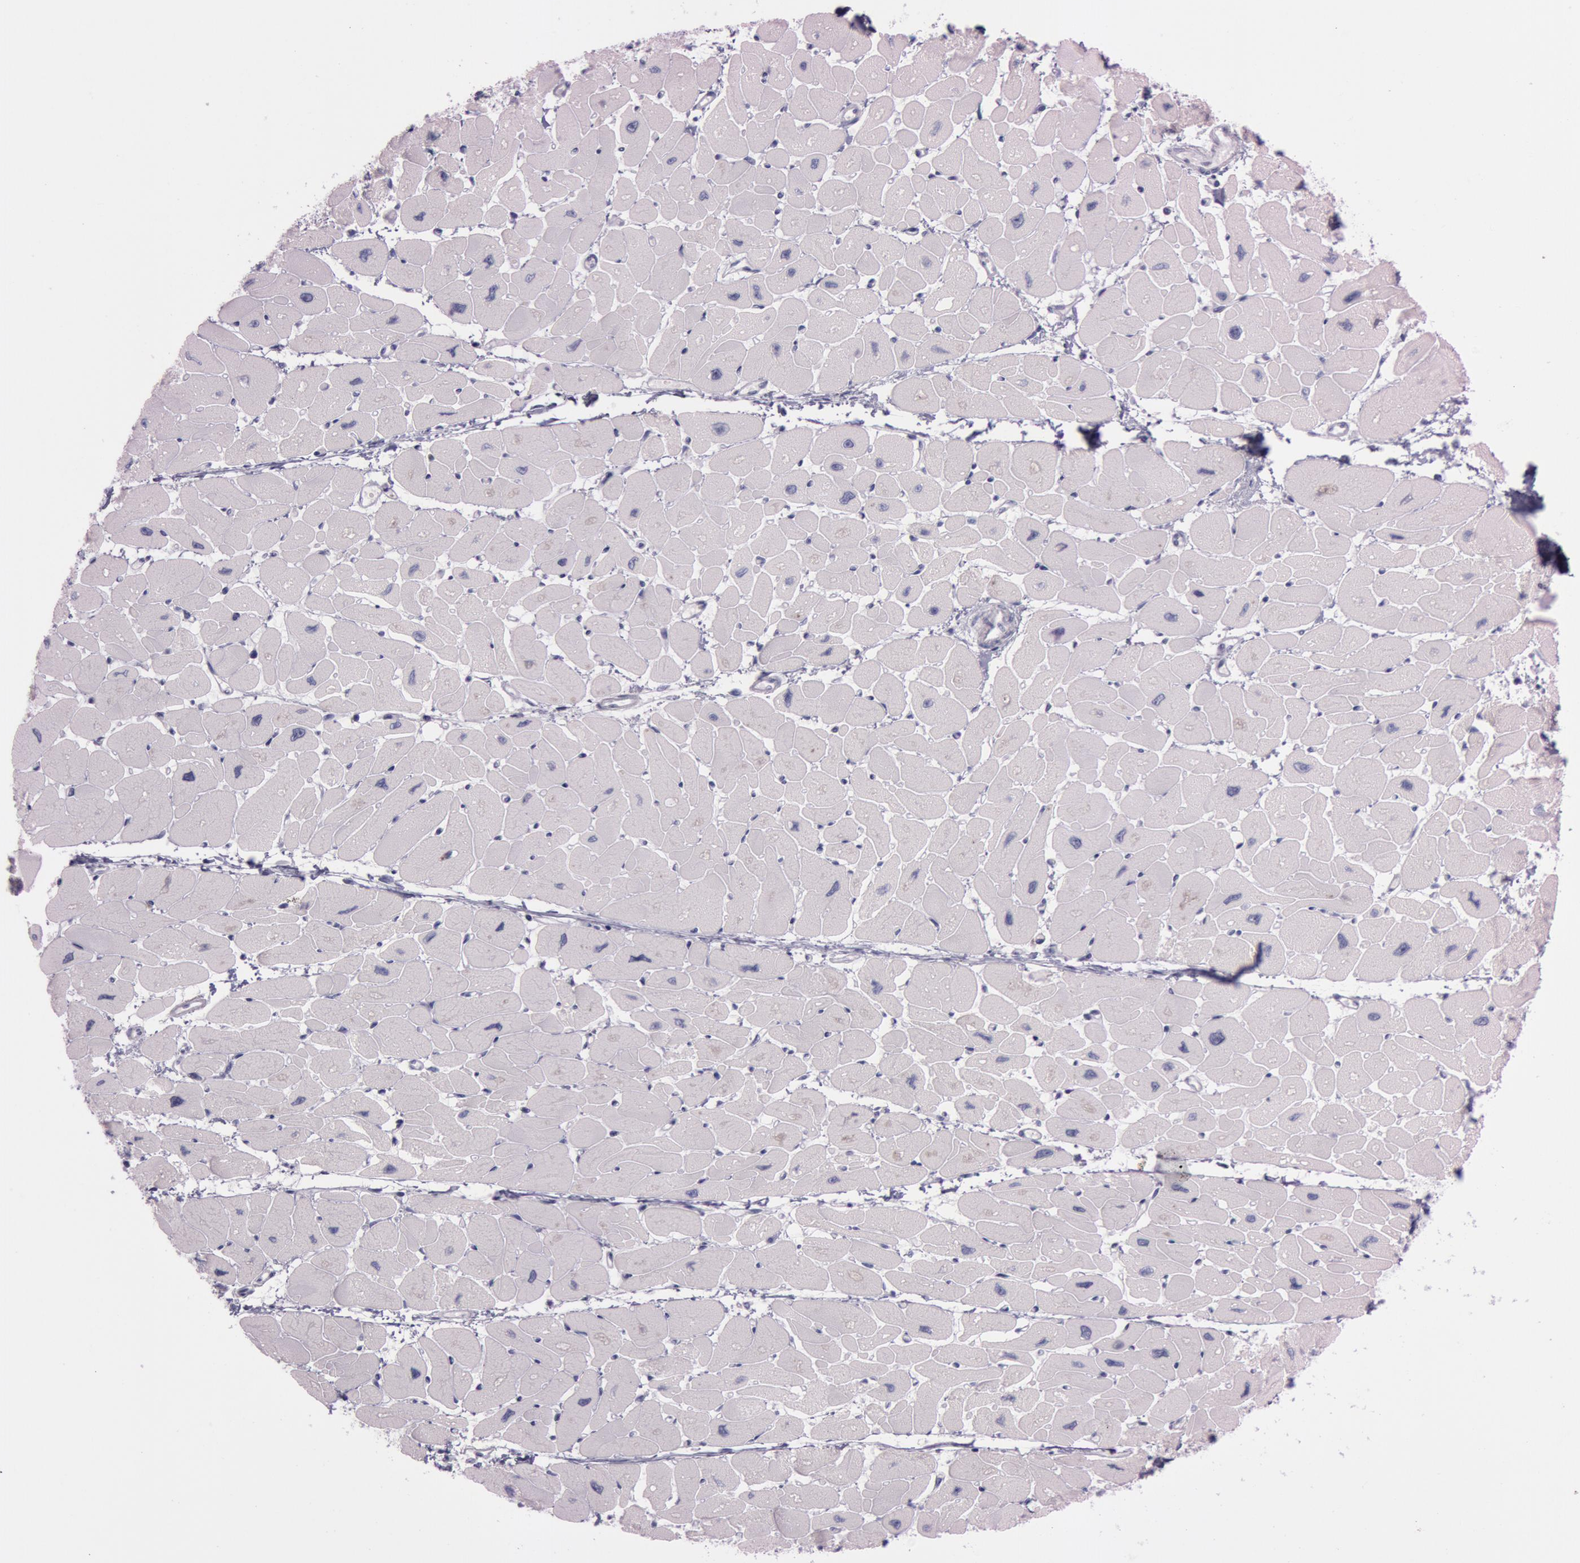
{"staining": {"intensity": "negative", "quantity": "none", "location": "none"}, "tissue": "heart muscle", "cell_type": "Cardiomyocytes", "image_type": "normal", "snomed": [{"axis": "morphology", "description": "Normal tissue, NOS"}, {"axis": "topography", "description": "Heart"}], "caption": "This is an IHC photomicrograph of unremarkable human heart muscle. There is no staining in cardiomyocytes.", "gene": "FOLH1", "patient": {"sex": "female", "age": 54}}